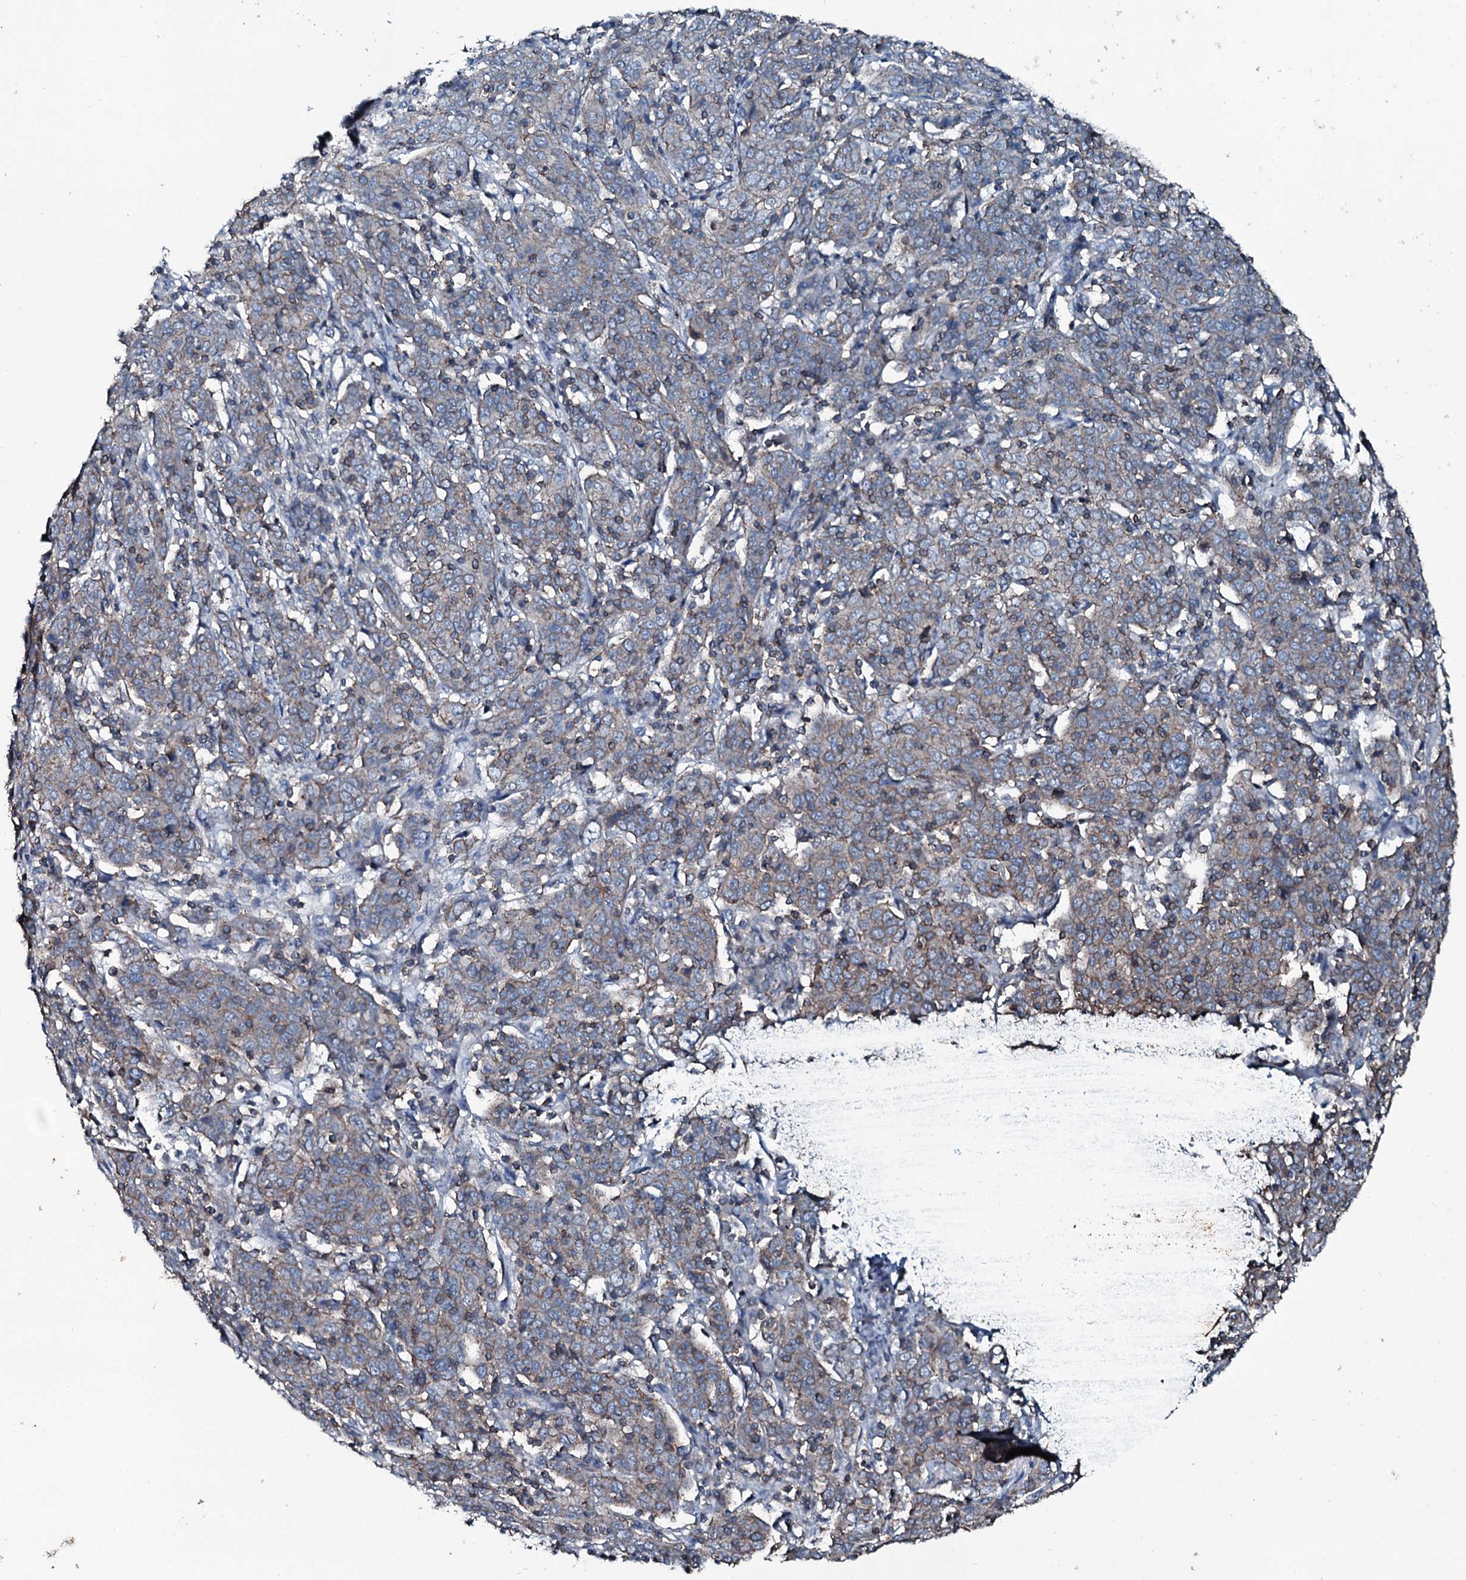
{"staining": {"intensity": "weak", "quantity": "<25%", "location": "cytoplasmic/membranous"}, "tissue": "cervical cancer", "cell_type": "Tumor cells", "image_type": "cancer", "snomed": [{"axis": "morphology", "description": "Squamous cell carcinoma, NOS"}, {"axis": "topography", "description": "Cervix"}], "caption": "Immunohistochemical staining of human cervical cancer exhibits no significant staining in tumor cells.", "gene": "SLC25A38", "patient": {"sex": "female", "age": 67}}